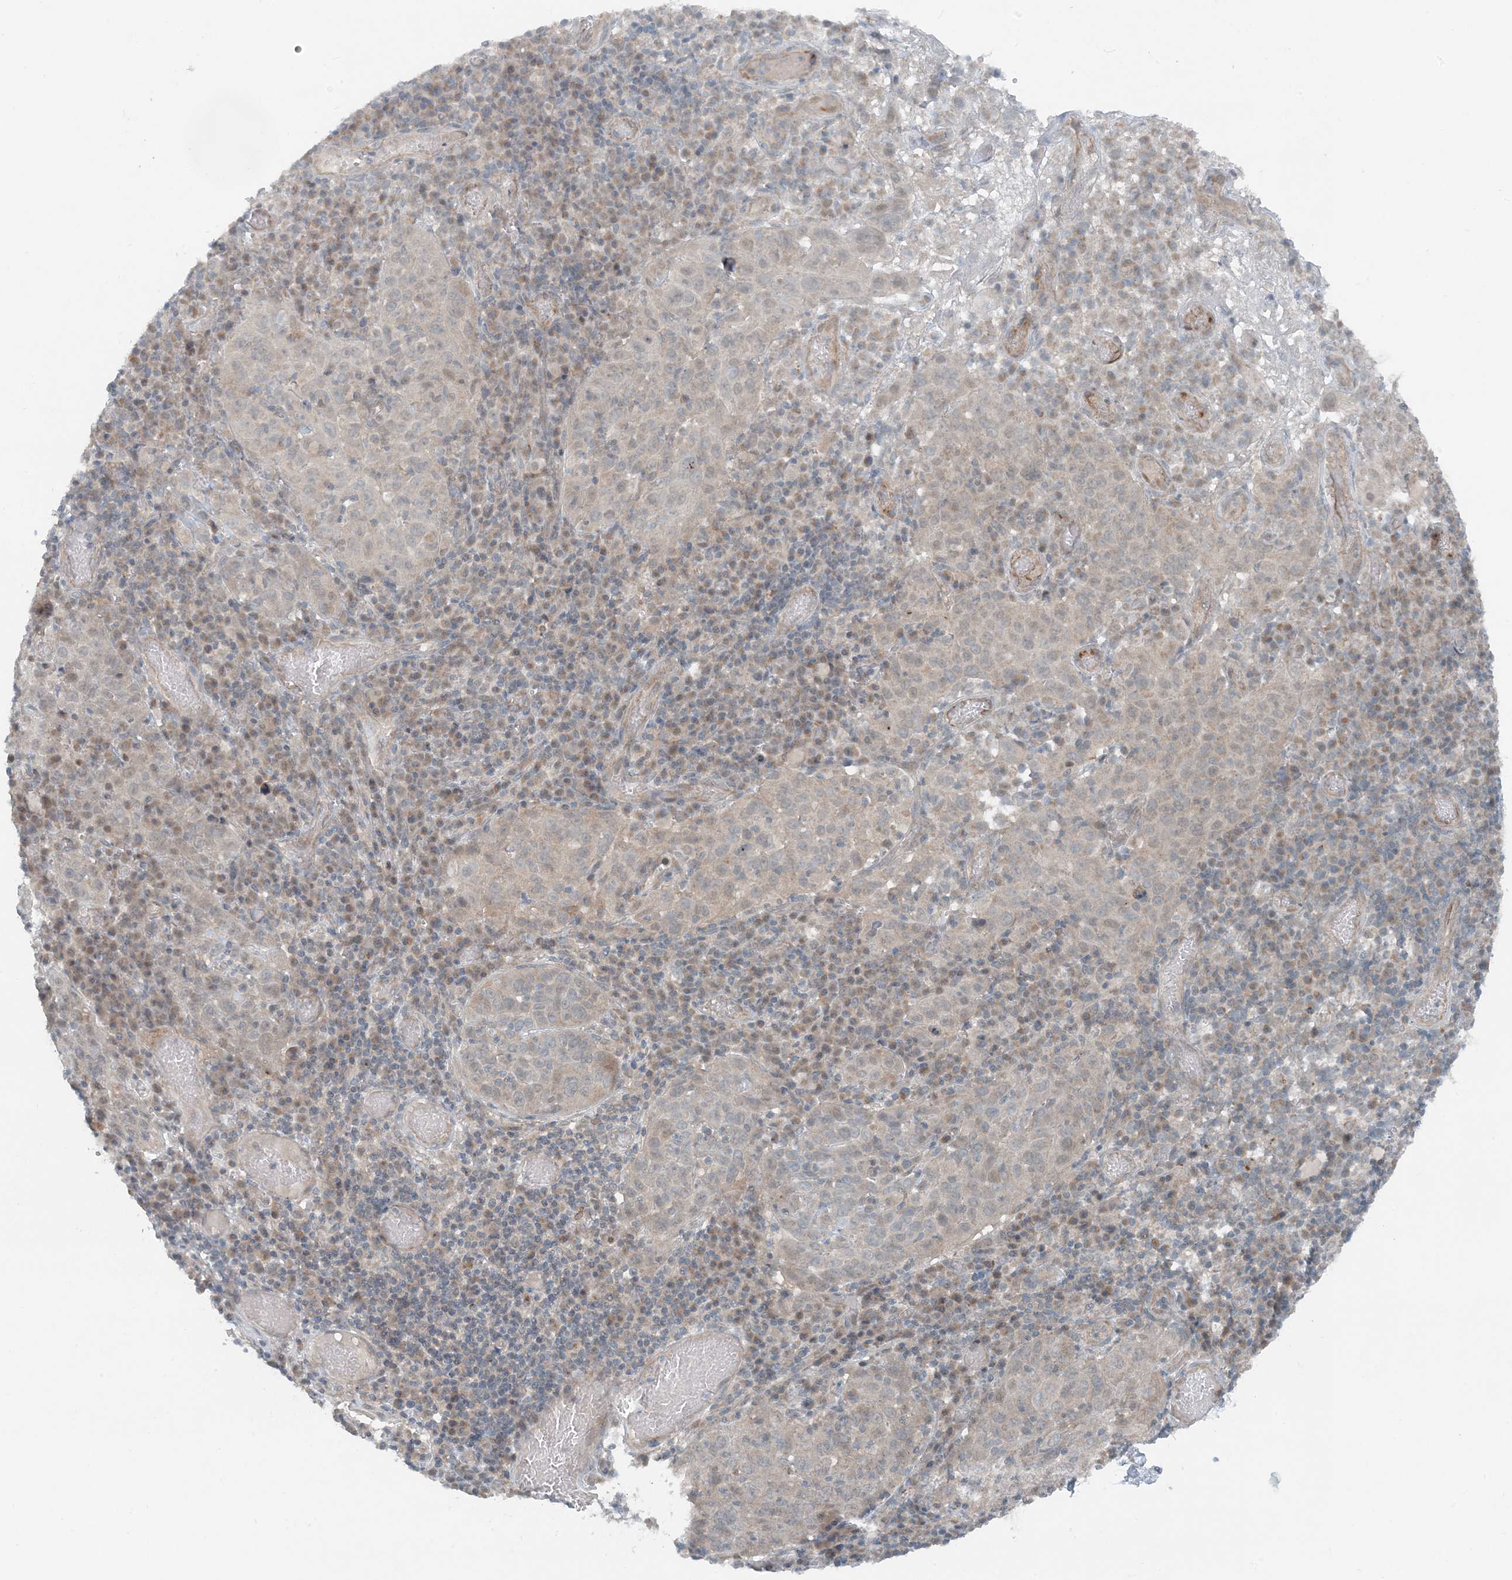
{"staining": {"intensity": "weak", "quantity": "<25%", "location": "cytoplasmic/membranous"}, "tissue": "cervical cancer", "cell_type": "Tumor cells", "image_type": "cancer", "snomed": [{"axis": "morphology", "description": "Squamous cell carcinoma, NOS"}, {"axis": "topography", "description": "Cervix"}], "caption": "High magnification brightfield microscopy of cervical cancer stained with DAB (3,3'-diaminobenzidine) (brown) and counterstained with hematoxylin (blue): tumor cells show no significant expression. Brightfield microscopy of immunohistochemistry (IHC) stained with DAB (brown) and hematoxylin (blue), captured at high magnification.", "gene": "MITD1", "patient": {"sex": "female", "age": 46}}